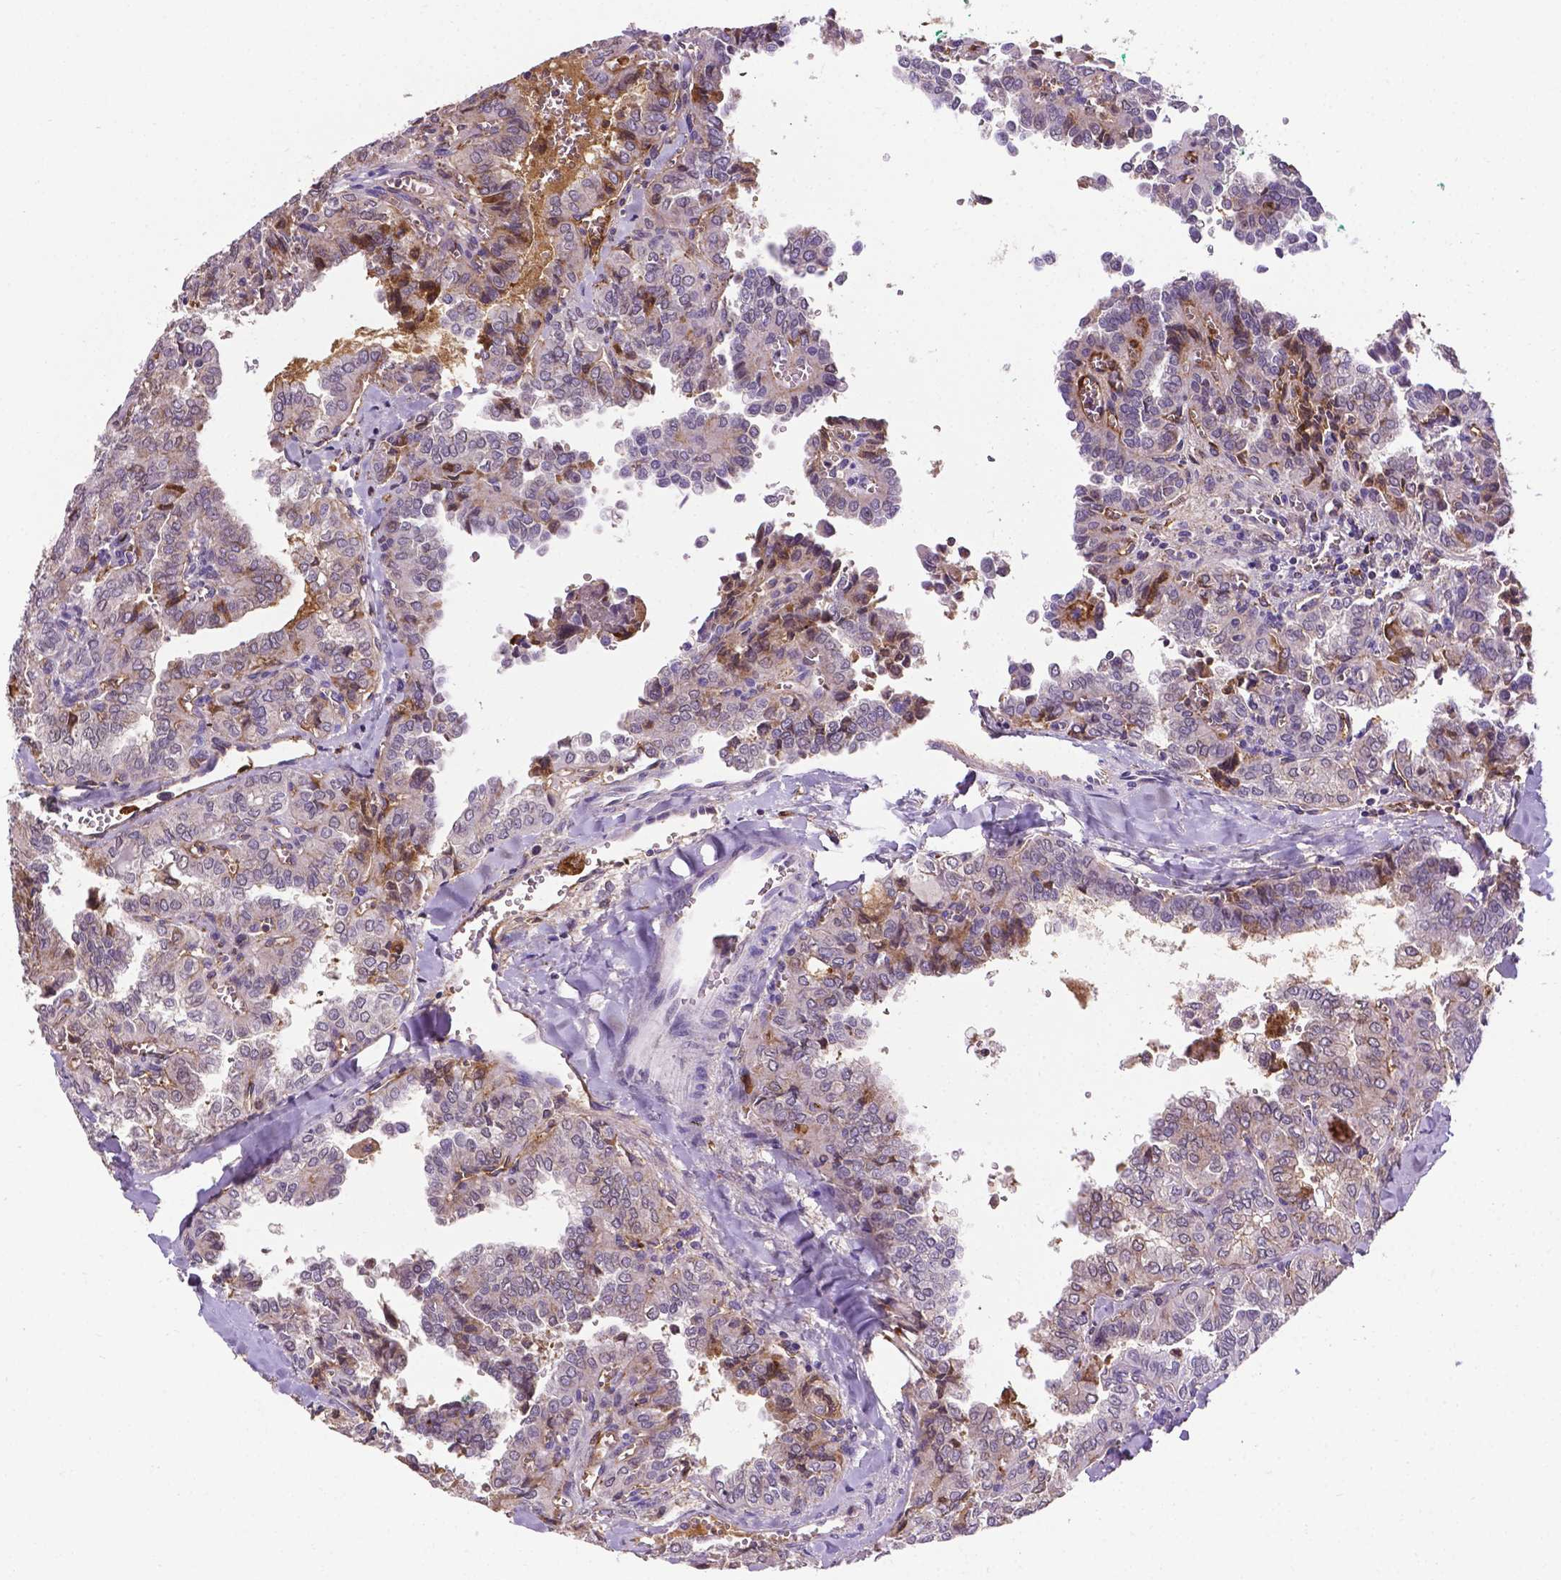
{"staining": {"intensity": "negative", "quantity": "none", "location": "none"}, "tissue": "thyroid cancer", "cell_type": "Tumor cells", "image_type": "cancer", "snomed": [{"axis": "morphology", "description": "Papillary adenocarcinoma, NOS"}, {"axis": "topography", "description": "Thyroid gland"}], "caption": "An image of papillary adenocarcinoma (thyroid) stained for a protein exhibits no brown staining in tumor cells.", "gene": "APOE", "patient": {"sex": "female", "age": 41}}